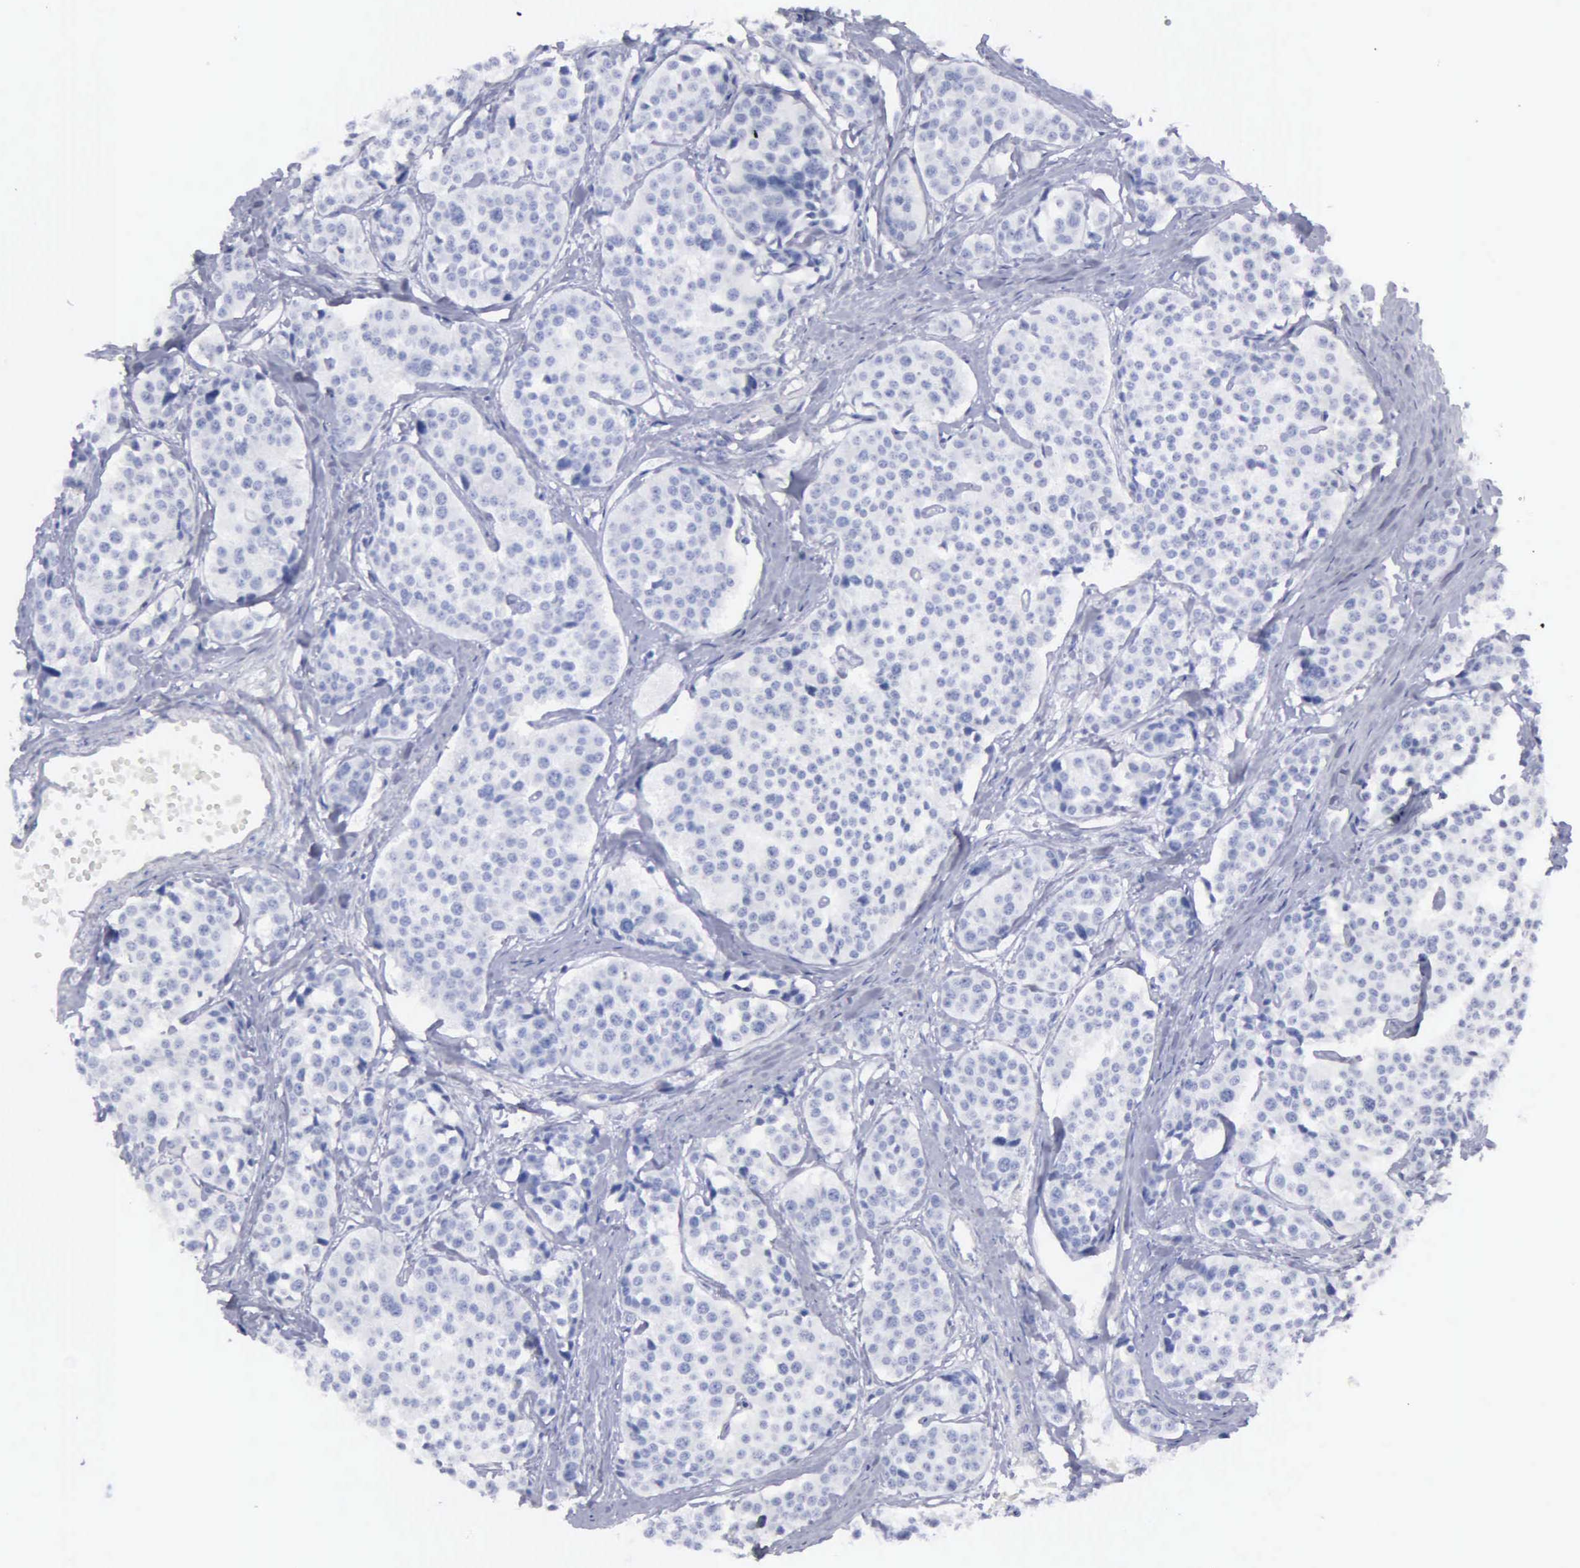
{"staining": {"intensity": "negative", "quantity": "none", "location": "none"}, "tissue": "carcinoid", "cell_type": "Tumor cells", "image_type": "cancer", "snomed": [{"axis": "morphology", "description": "Carcinoid, malignant, NOS"}, {"axis": "topography", "description": "Small intestine"}], "caption": "Tumor cells are negative for brown protein staining in carcinoid.", "gene": "CYP19A1", "patient": {"sex": "male", "age": 60}}